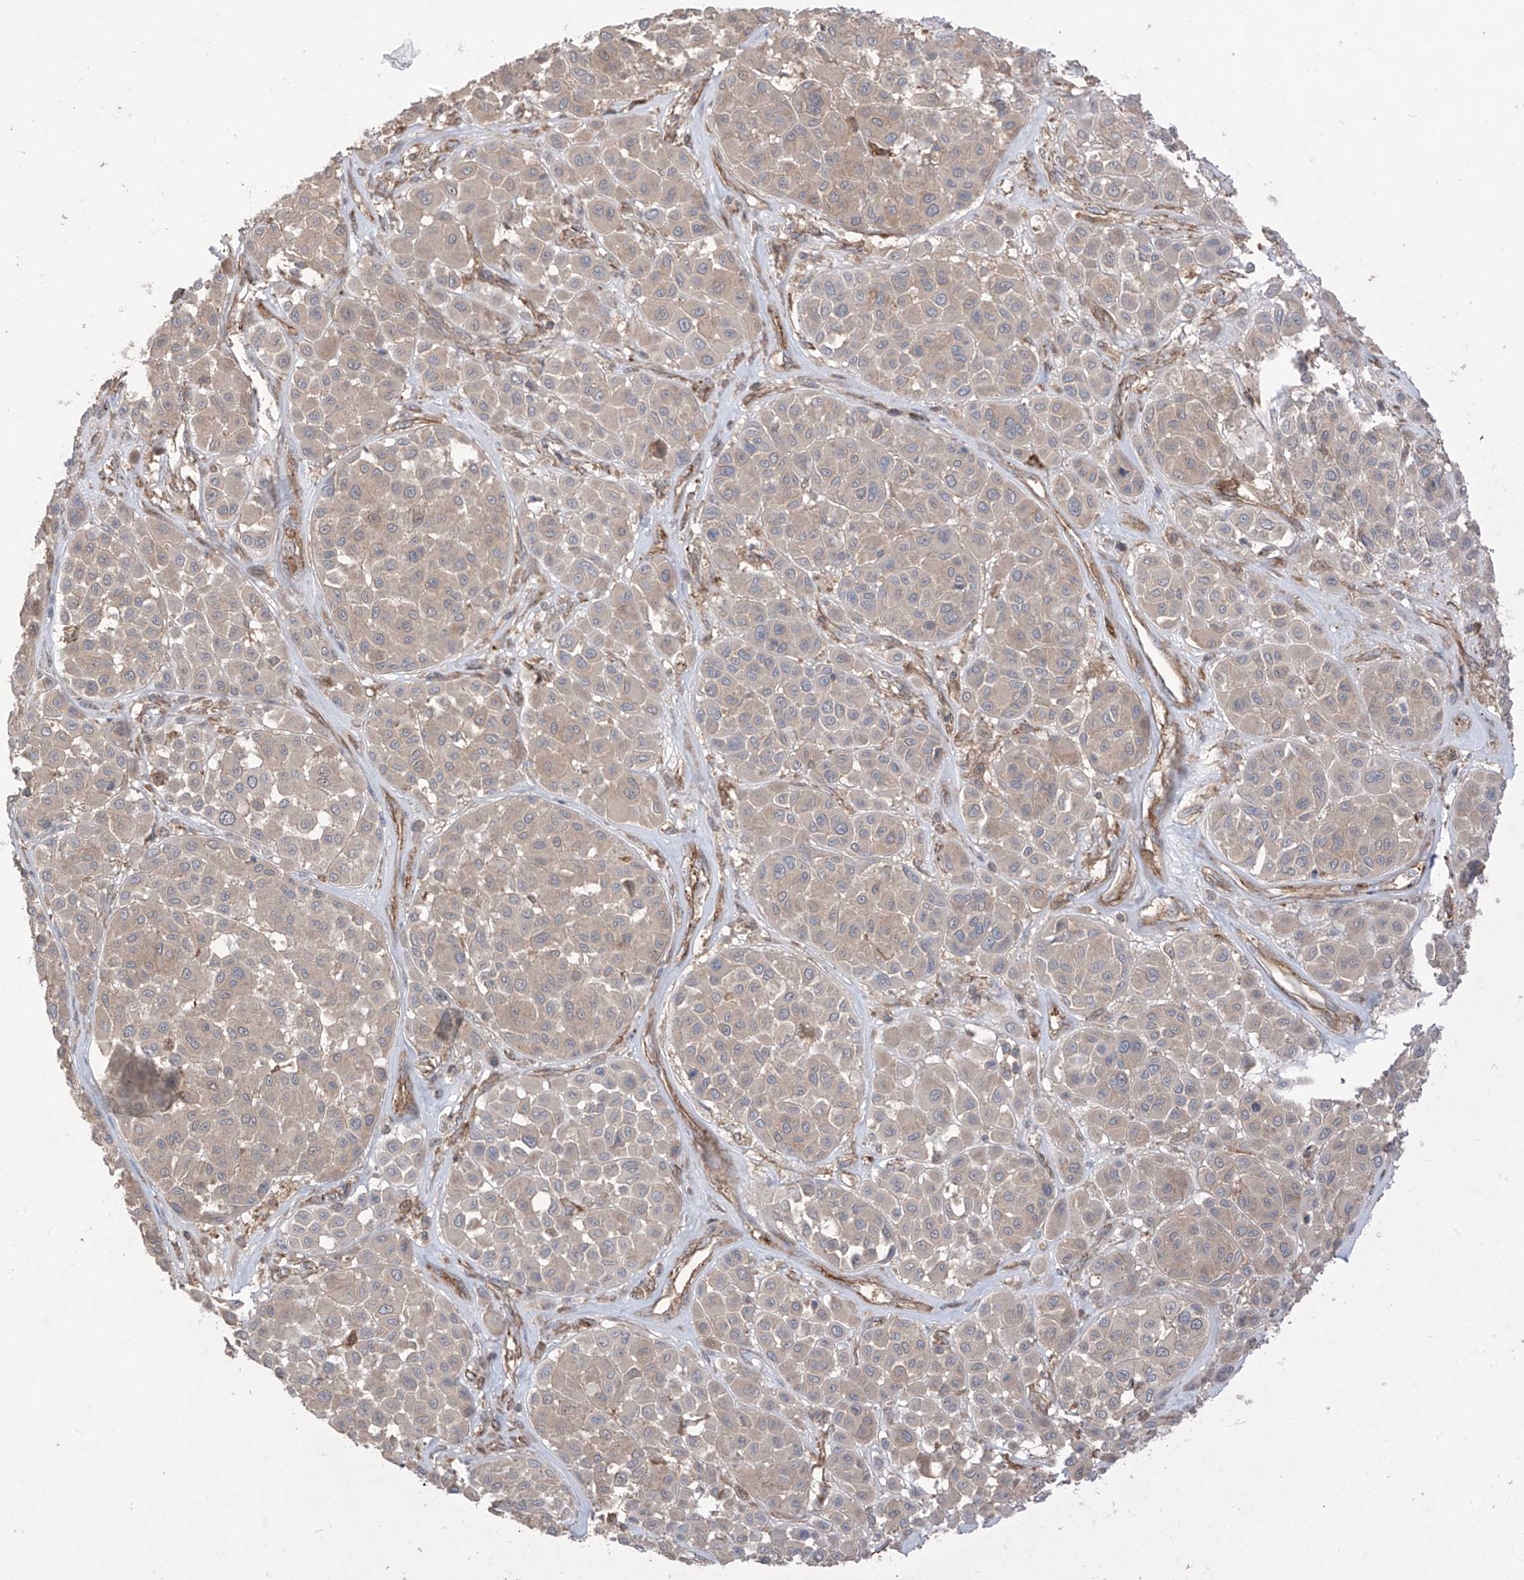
{"staining": {"intensity": "weak", "quantity": "25%-75%", "location": "cytoplasmic/membranous"}, "tissue": "melanoma", "cell_type": "Tumor cells", "image_type": "cancer", "snomed": [{"axis": "morphology", "description": "Malignant melanoma, Metastatic site"}, {"axis": "topography", "description": "Soft tissue"}], "caption": "Human melanoma stained with a protein marker displays weak staining in tumor cells.", "gene": "TRMU", "patient": {"sex": "male", "age": 41}}